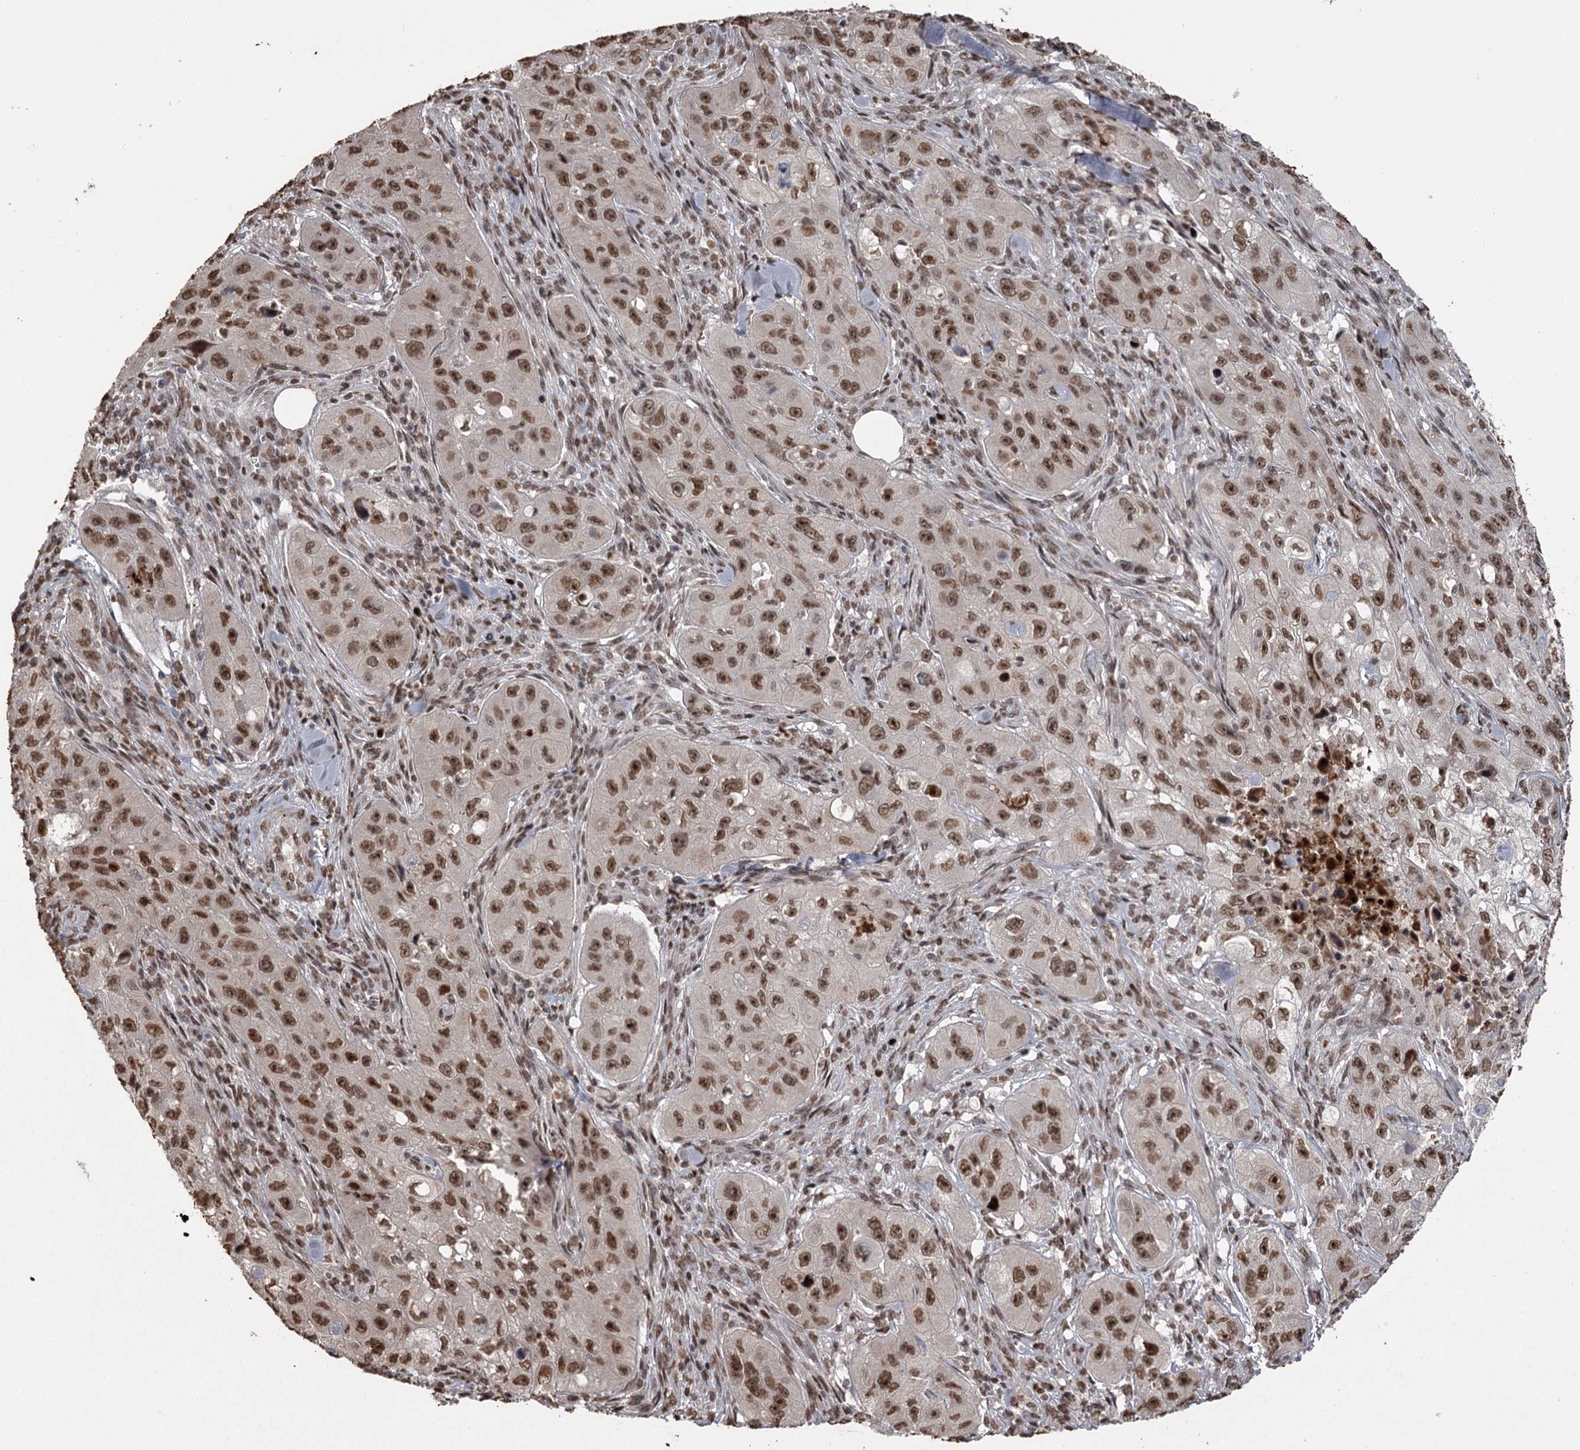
{"staining": {"intensity": "strong", "quantity": ">75%", "location": "nuclear"}, "tissue": "skin cancer", "cell_type": "Tumor cells", "image_type": "cancer", "snomed": [{"axis": "morphology", "description": "Squamous cell carcinoma, NOS"}, {"axis": "topography", "description": "Skin"}, {"axis": "topography", "description": "Subcutis"}], "caption": "Immunohistochemical staining of human skin cancer demonstrates high levels of strong nuclear protein expression in approximately >75% of tumor cells.", "gene": "THYN1", "patient": {"sex": "male", "age": 73}}